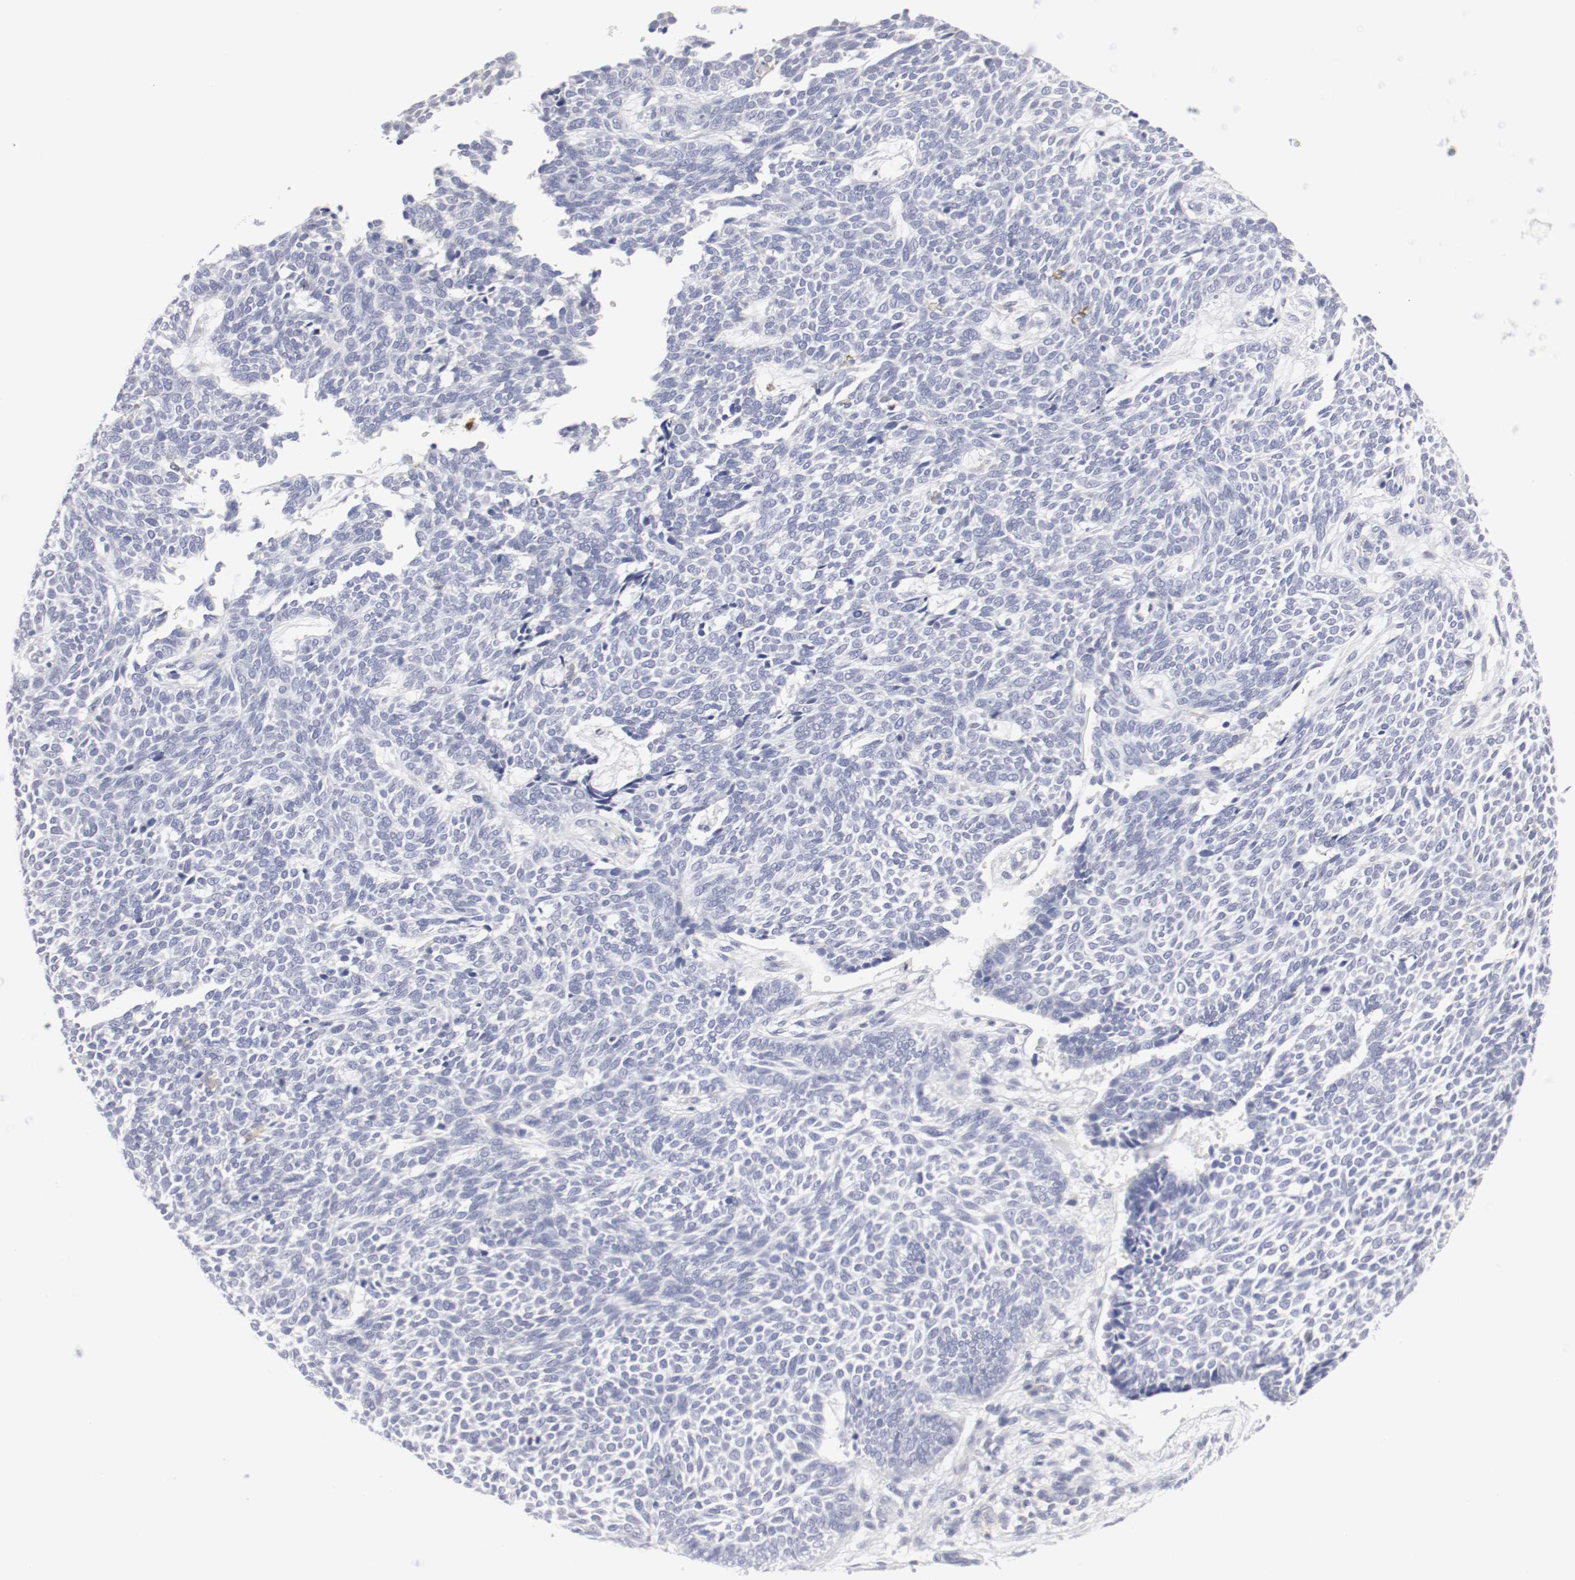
{"staining": {"intensity": "negative", "quantity": "none", "location": "none"}, "tissue": "skin cancer", "cell_type": "Tumor cells", "image_type": "cancer", "snomed": [{"axis": "morphology", "description": "Normal tissue, NOS"}, {"axis": "morphology", "description": "Basal cell carcinoma"}, {"axis": "topography", "description": "Skin"}], "caption": "Tumor cells show no significant protein staining in basal cell carcinoma (skin).", "gene": "ITGAX", "patient": {"sex": "male", "age": 87}}